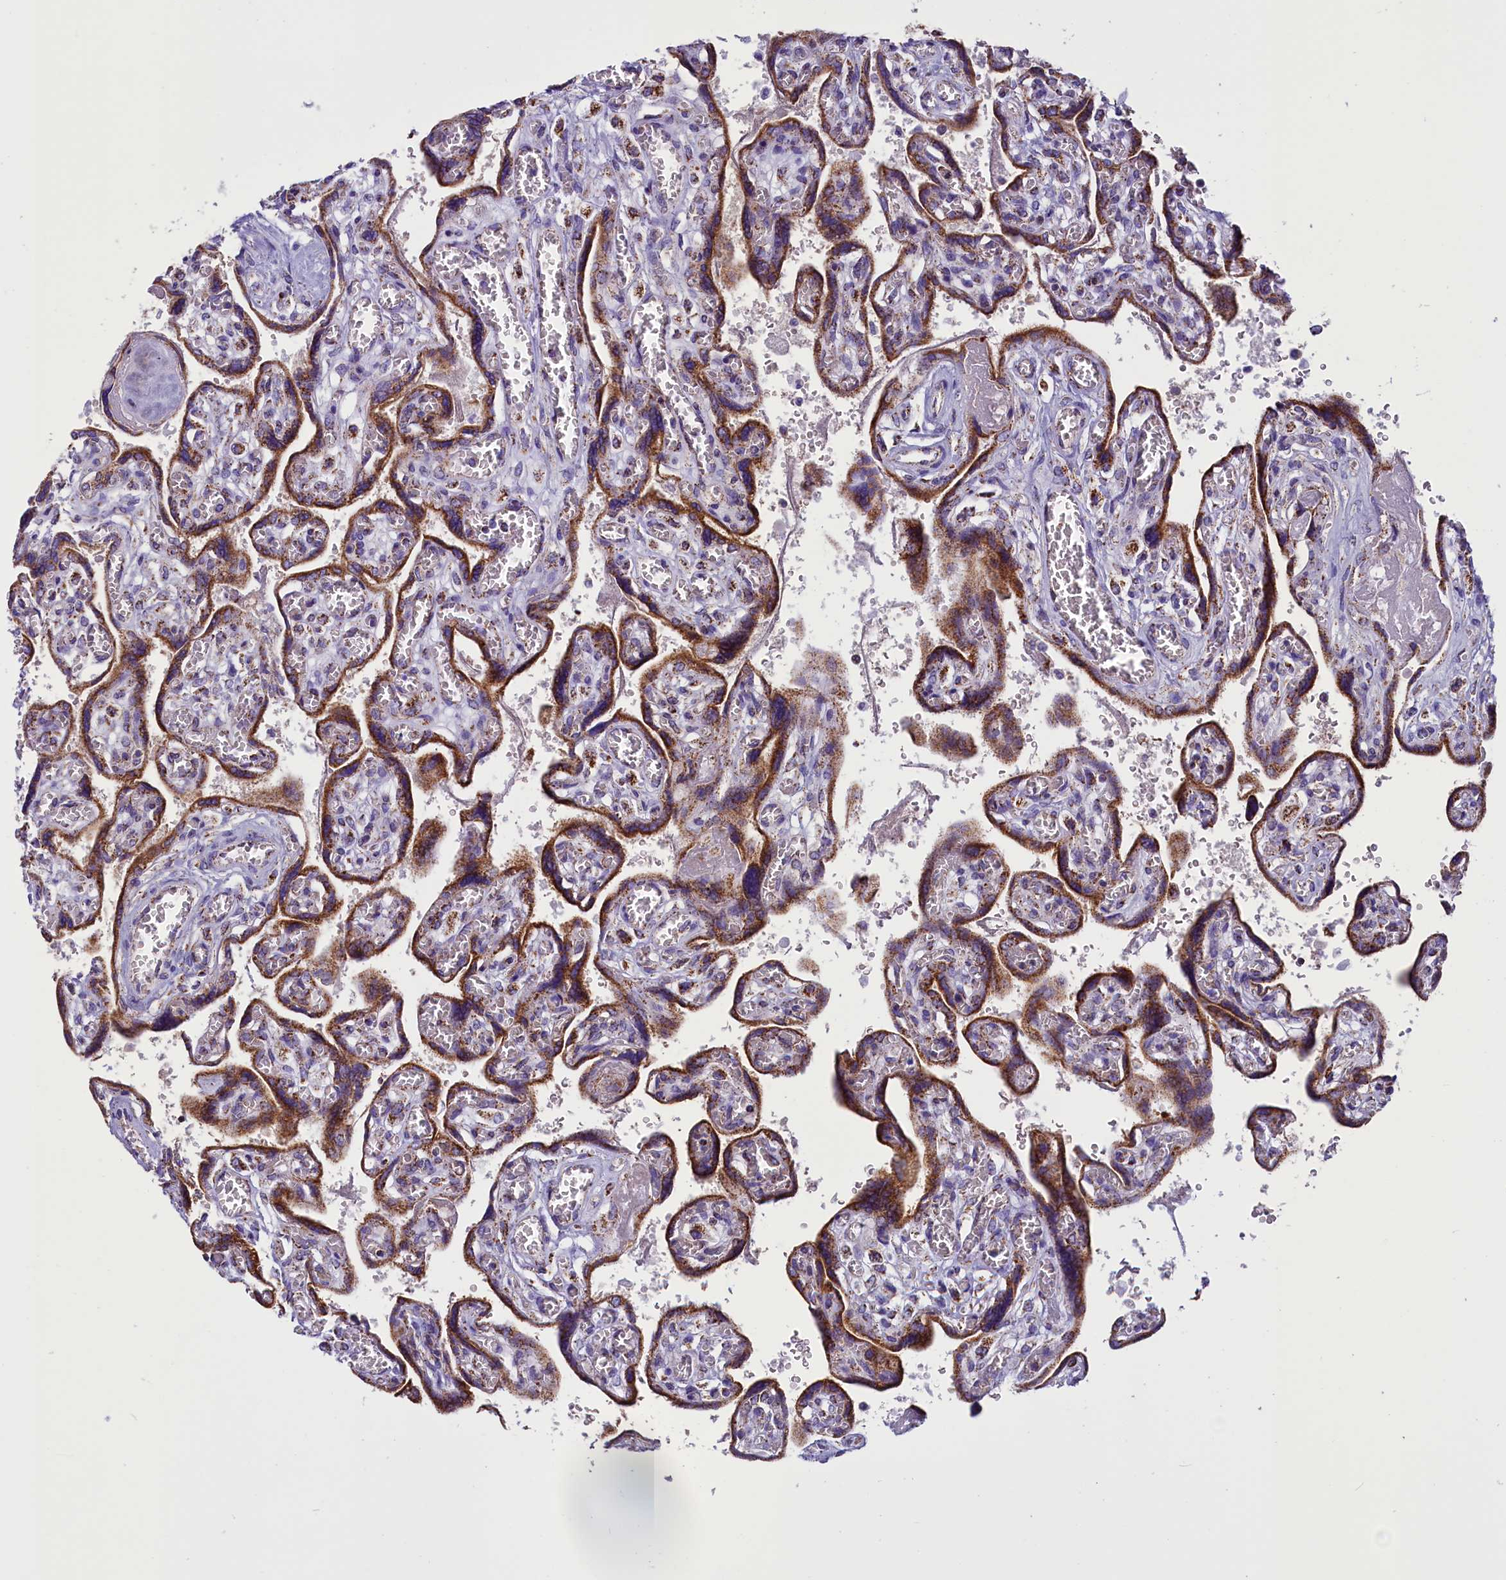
{"staining": {"intensity": "strong", "quantity": ">75%", "location": "cytoplasmic/membranous"}, "tissue": "placenta", "cell_type": "Trophoblastic cells", "image_type": "normal", "snomed": [{"axis": "morphology", "description": "Normal tissue, NOS"}, {"axis": "topography", "description": "Placenta"}], "caption": "Immunohistochemistry (IHC) photomicrograph of unremarkable human placenta stained for a protein (brown), which displays high levels of strong cytoplasmic/membranous staining in approximately >75% of trophoblastic cells.", "gene": "ICA1L", "patient": {"sex": "female", "age": 39}}